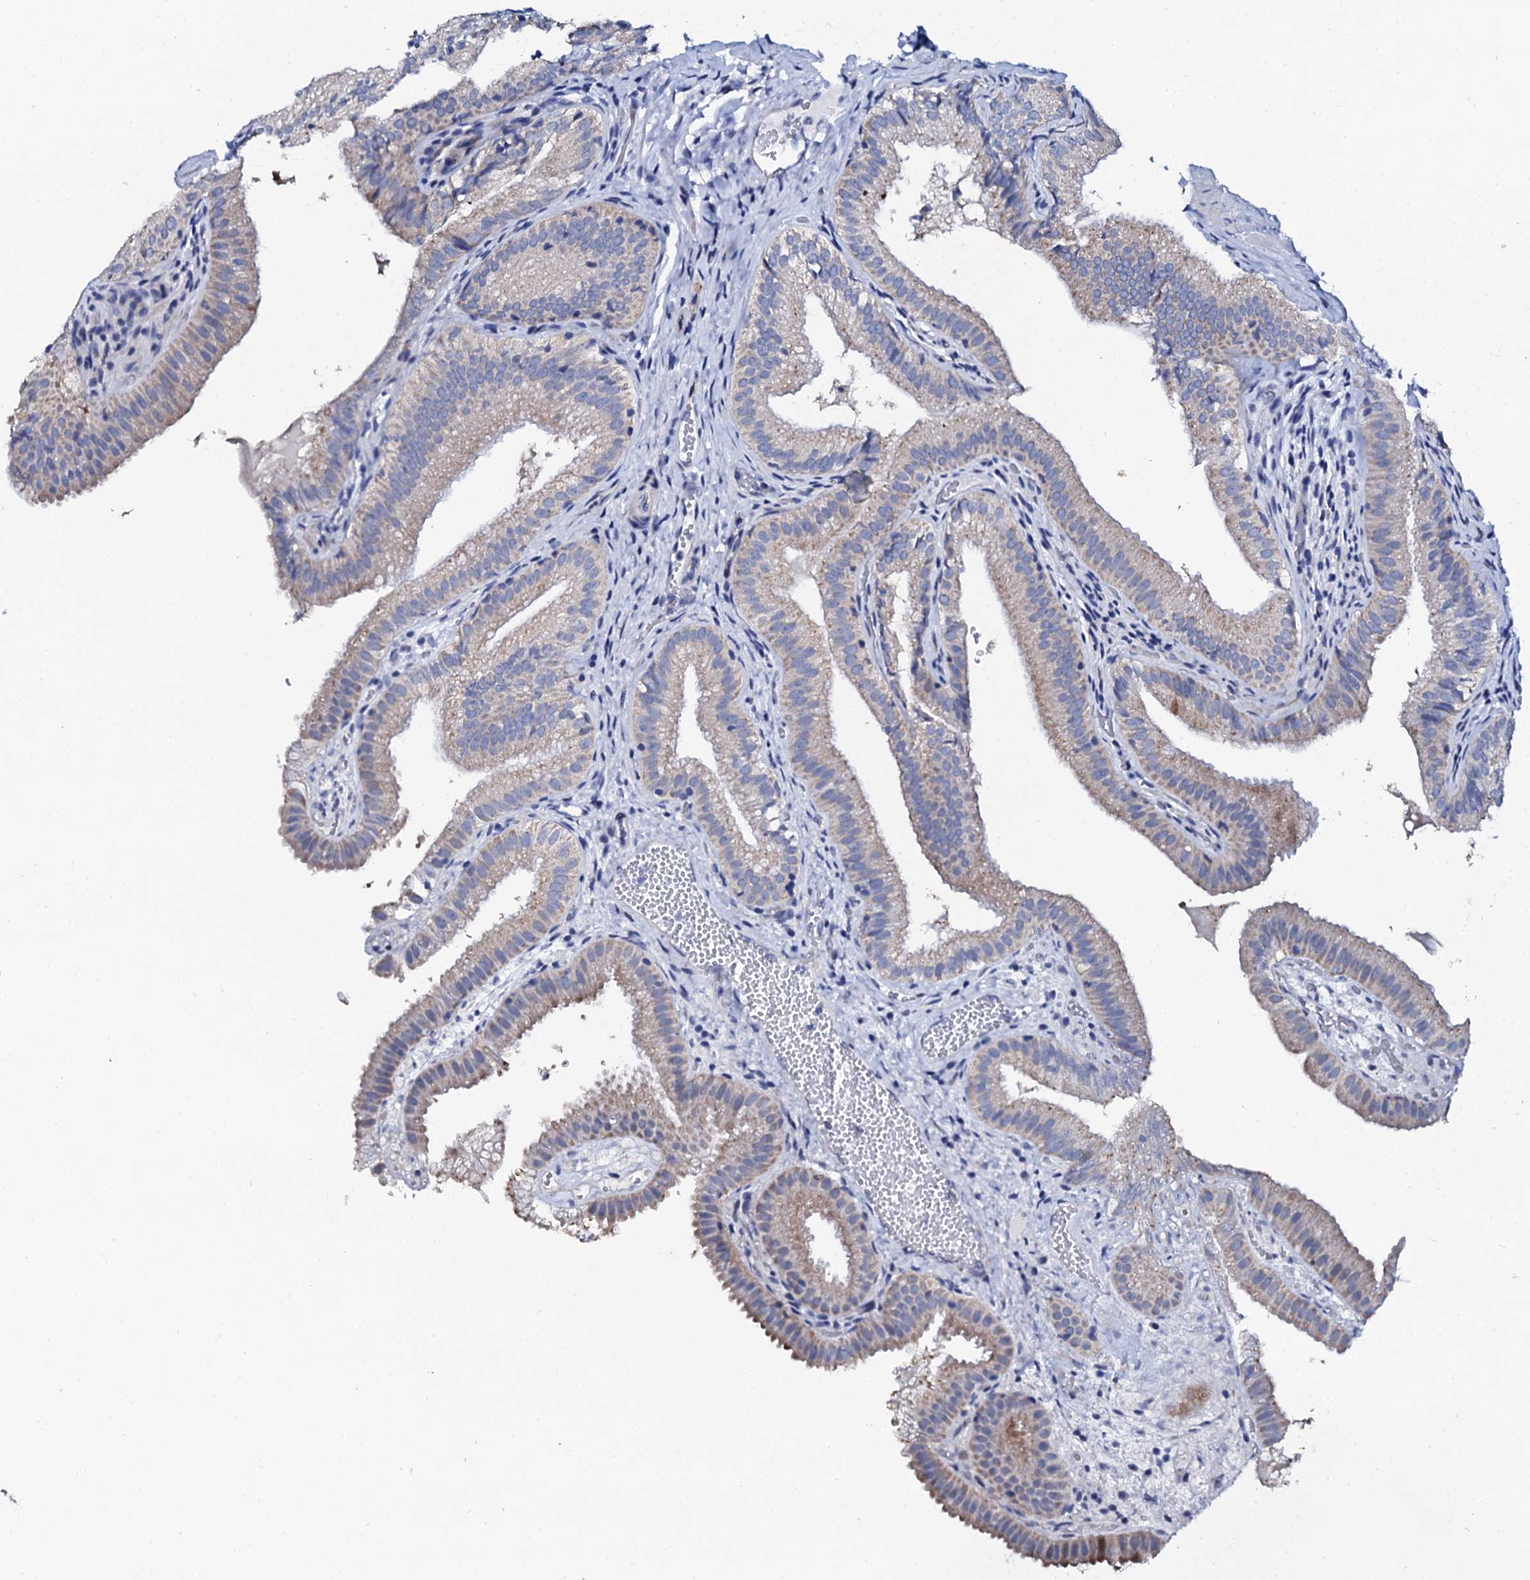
{"staining": {"intensity": "weak", "quantity": "<25%", "location": "cytoplasmic/membranous"}, "tissue": "gallbladder", "cell_type": "Glandular cells", "image_type": "normal", "snomed": [{"axis": "morphology", "description": "Normal tissue, NOS"}, {"axis": "topography", "description": "Gallbladder"}], "caption": "DAB immunohistochemical staining of benign gallbladder displays no significant positivity in glandular cells.", "gene": "NUDT13", "patient": {"sex": "female", "age": 30}}